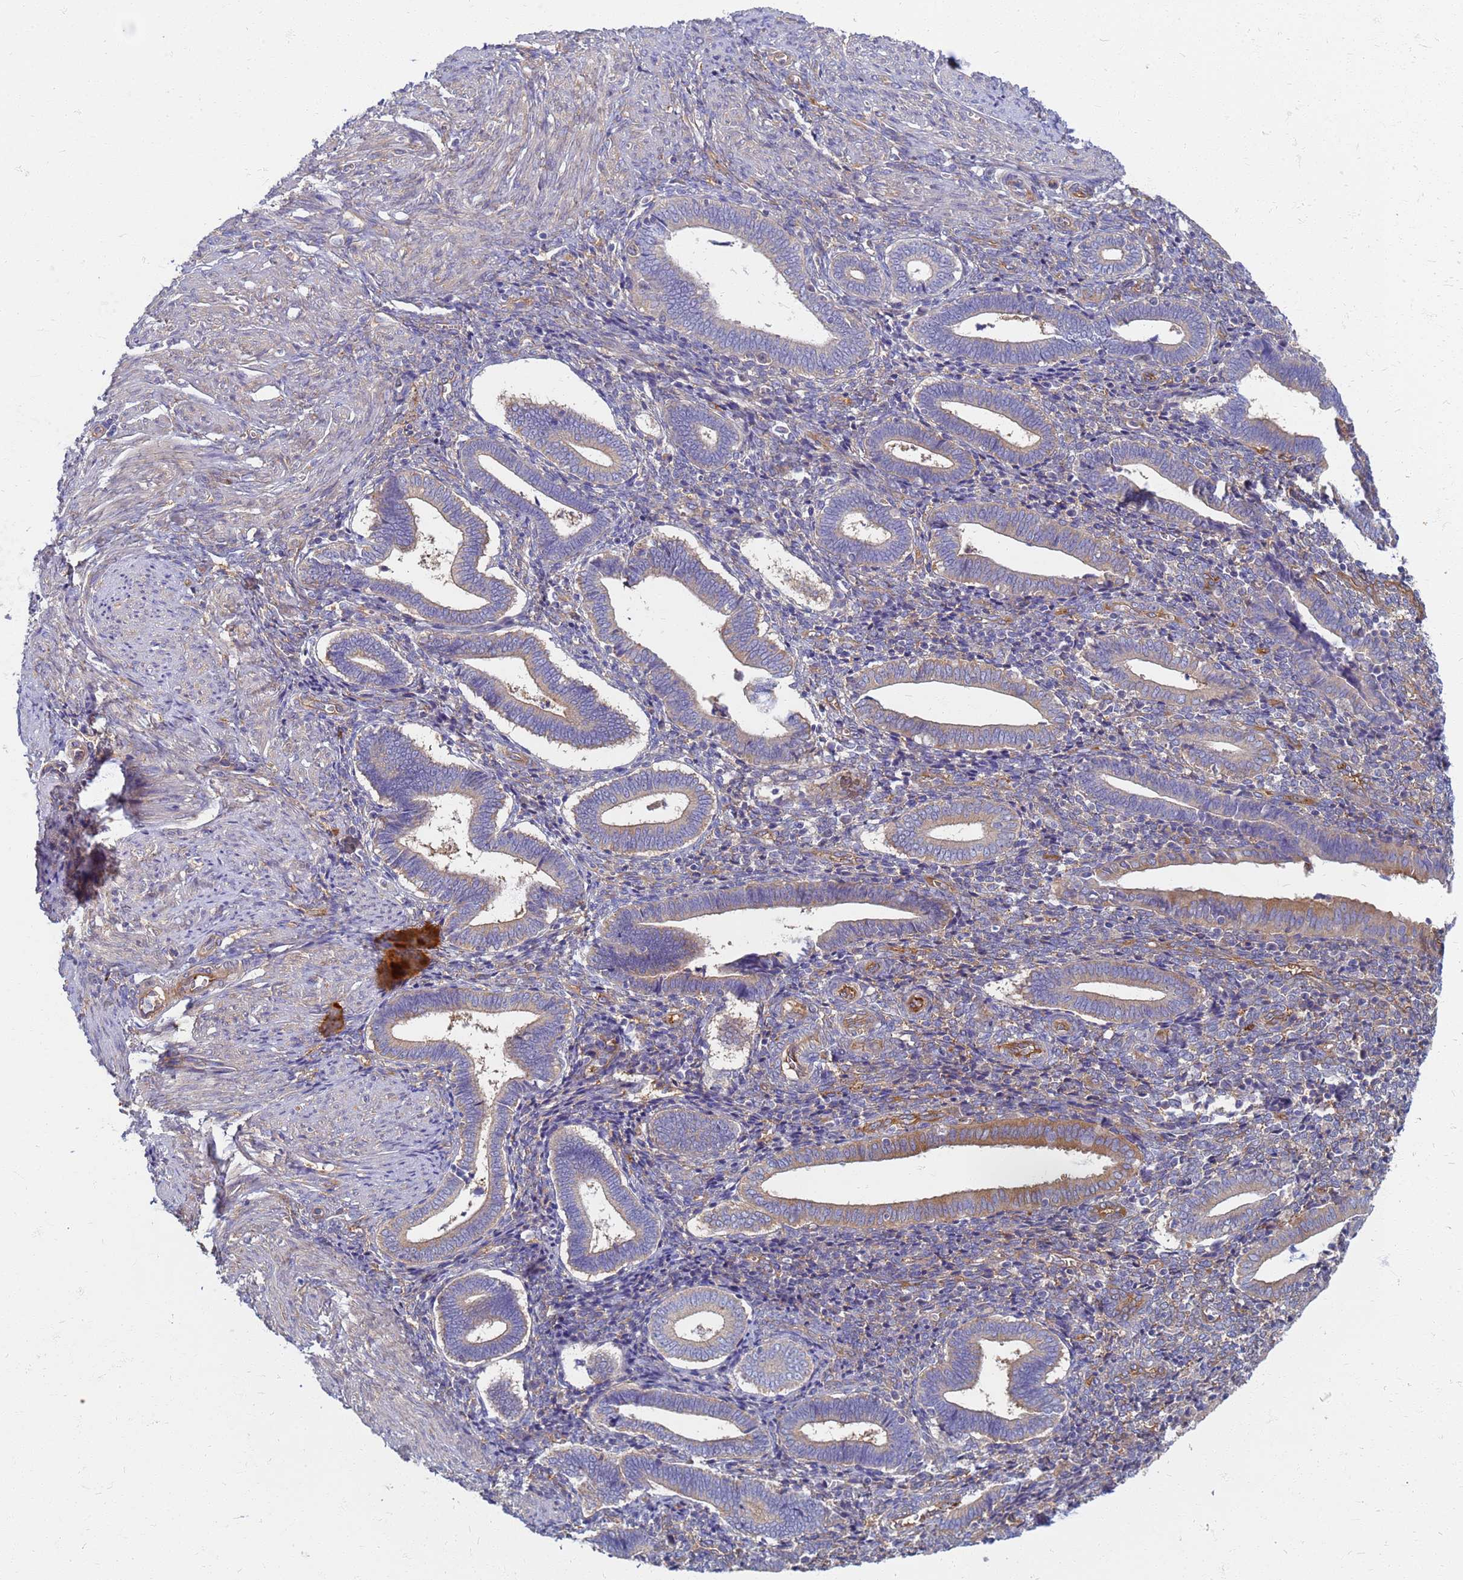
{"staining": {"intensity": "weak", "quantity": "<25%", "location": "cytoplasmic/membranous"}, "tissue": "endometrium", "cell_type": "Cells in endometrial stroma", "image_type": "normal", "snomed": [{"axis": "morphology", "description": "Normal tissue, NOS"}, {"axis": "topography", "description": "Other"}, {"axis": "topography", "description": "Endometrium"}], "caption": "Immunohistochemistry (IHC) of normal human endometrium displays no expression in cells in endometrial stroma. The staining is performed using DAB brown chromogen with nuclei counter-stained in using hematoxylin.", "gene": "EEA1", "patient": {"sex": "female", "age": 44}}